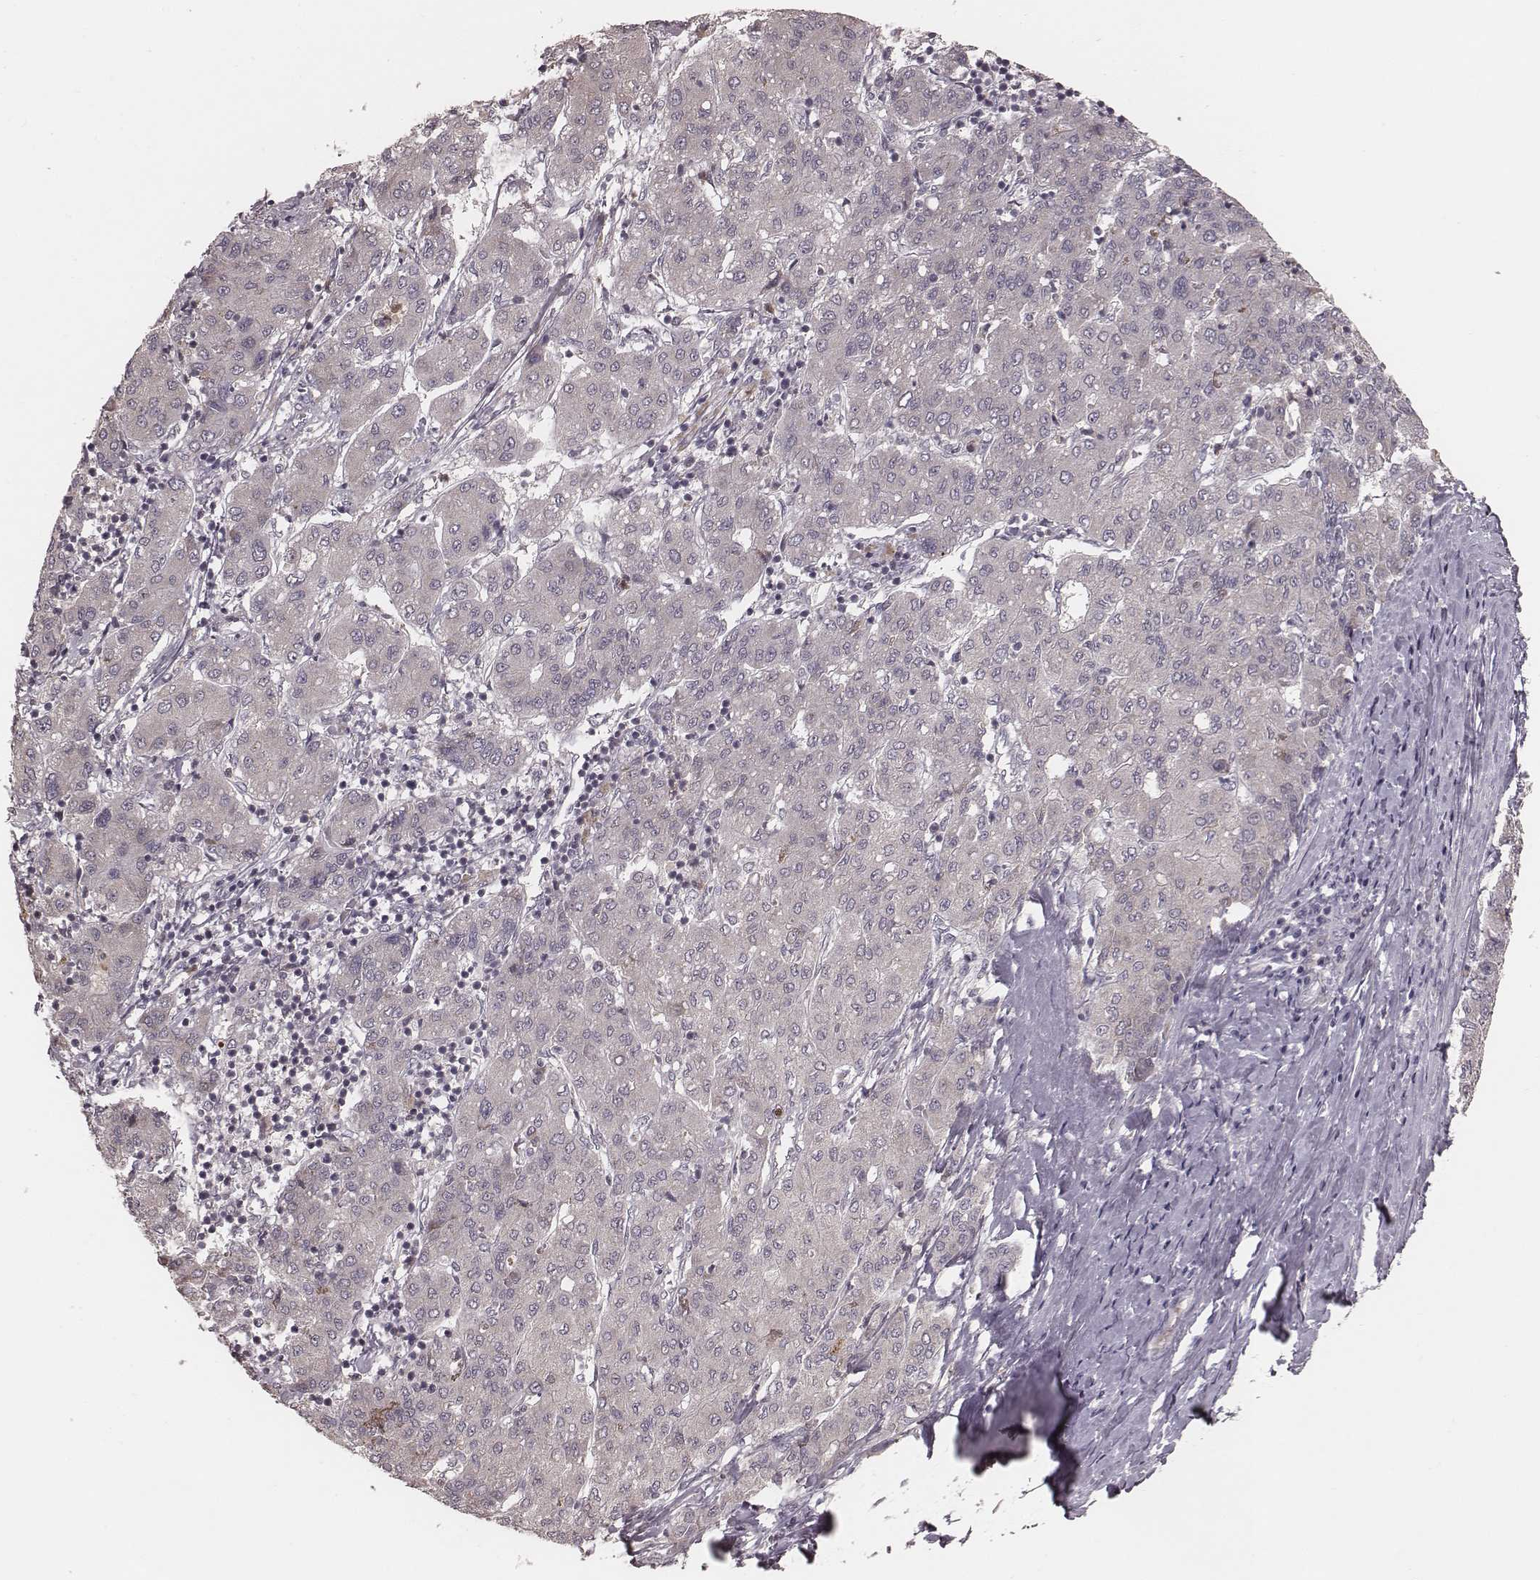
{"staining": {"intensity": "negative", "quantity": "none", "location": "none"}, "tissue": "liver cancer", "cell_type": "Tumor cells", "image_type": "cancer", "snomed": [{"axis": "morphology", "description": "Carcinoma, Hepatocellular, NOS"}, {"axis": "topography", "description": "Liver"}], "caption": "DAB immunohistochemical staining of hepatocellular carcinoma (liver) shows no significant expression in tumor cells.", "gene": "IL5", "patient": {"sex": "male", "age": 65}}